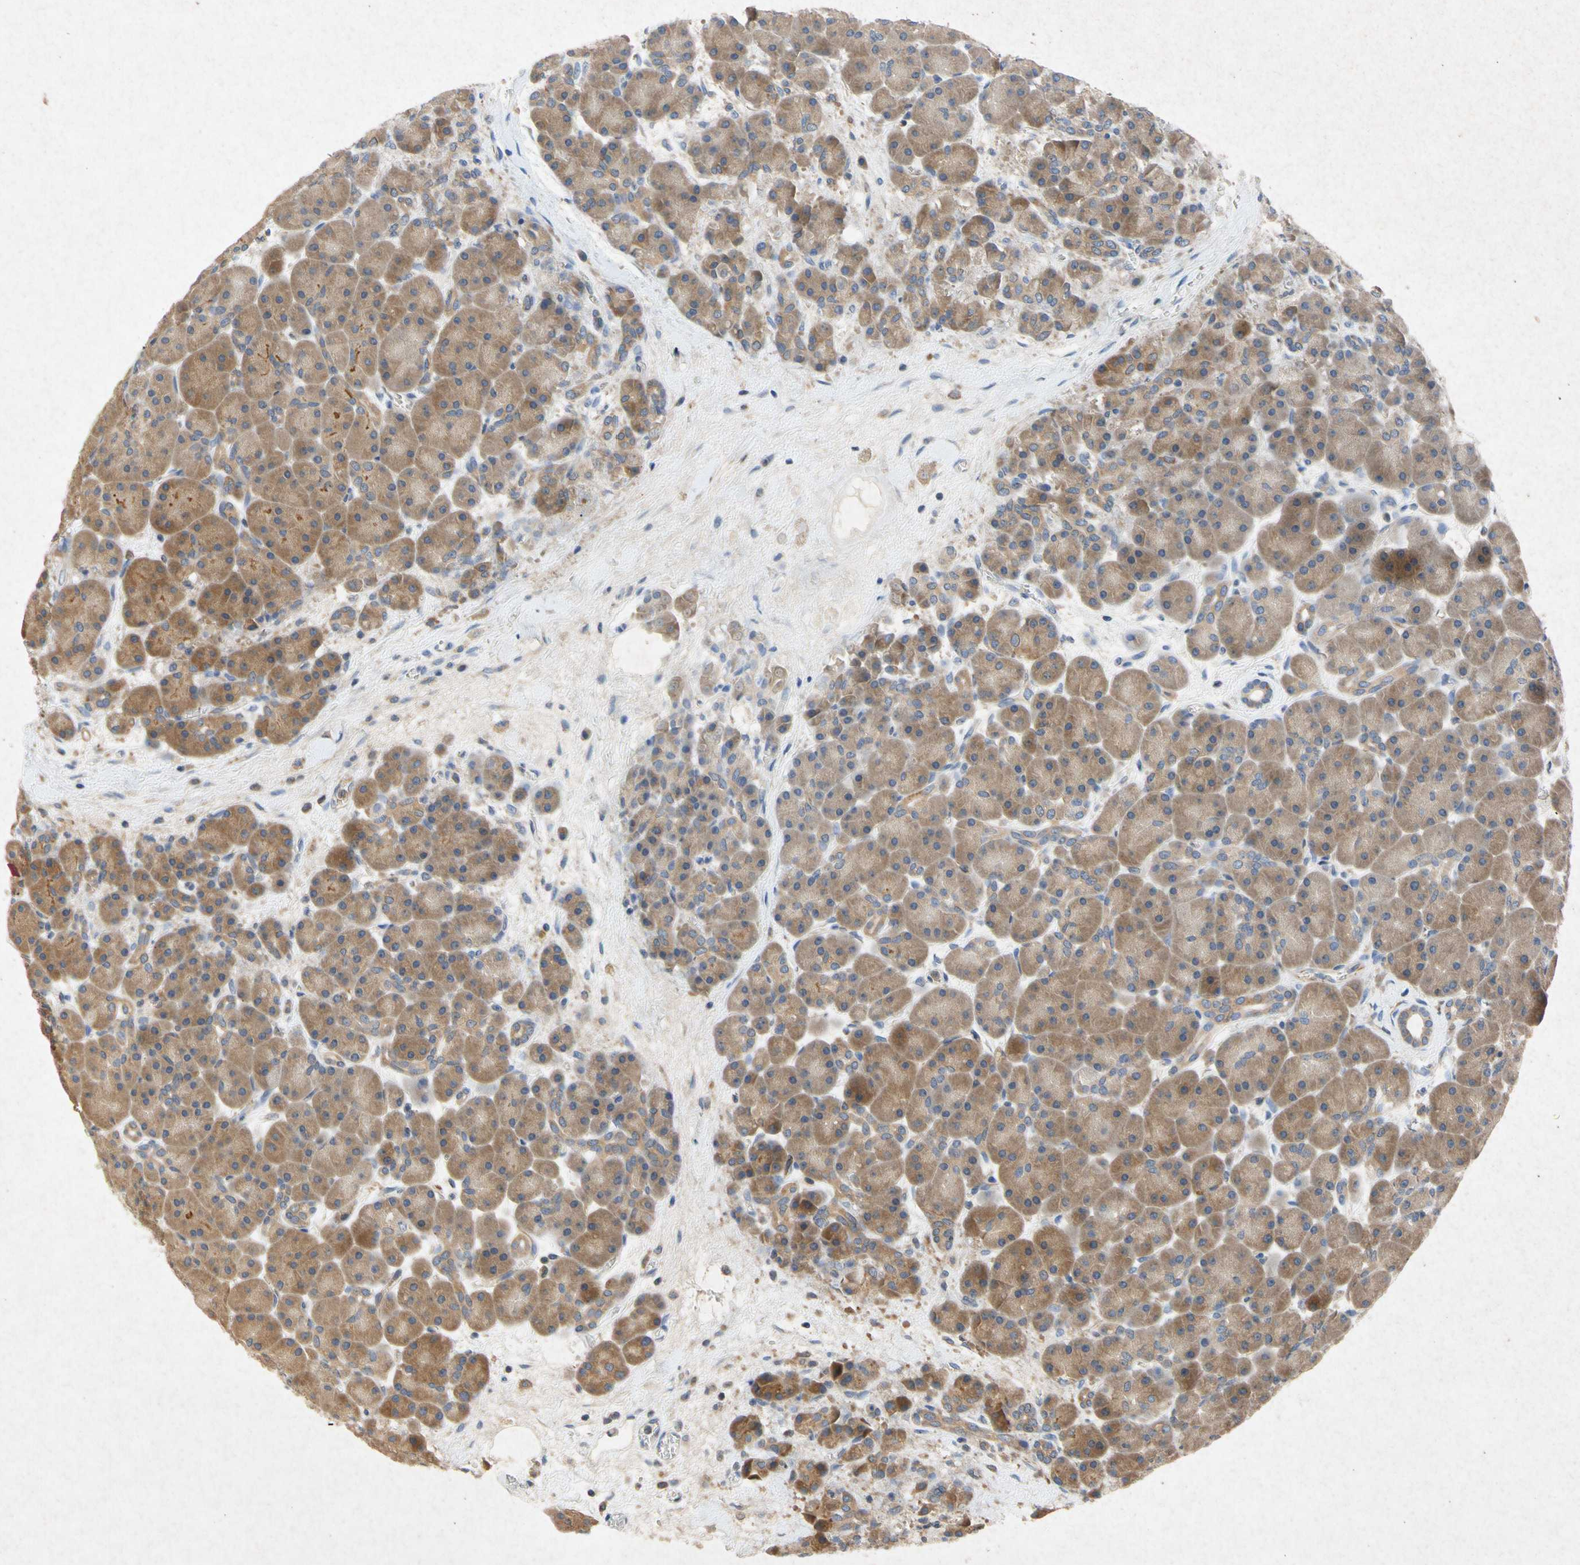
{"staining": {"intensity": "moderate", "quantity": ">75%", "location": "cytoplasmic/membranous"}, "tissue": "pancreas", "cell_type": "Exocrine glandular cells", "image_type": "normal", "snomed": [{"axis": "morphology", "description": "Normal tissue, NOS"}, {"axis": "topography", "description": "Pancreas"}], "caption": "Immunohistochemical staining of unremarkable human pancreas displays >75% levels of moderate cytoplasmic/membranous protein staining in approximately >75% of exocrine glandular cells.", "gene": "RPS6KA1", "patient": {"sex": "male", "age": 66}}